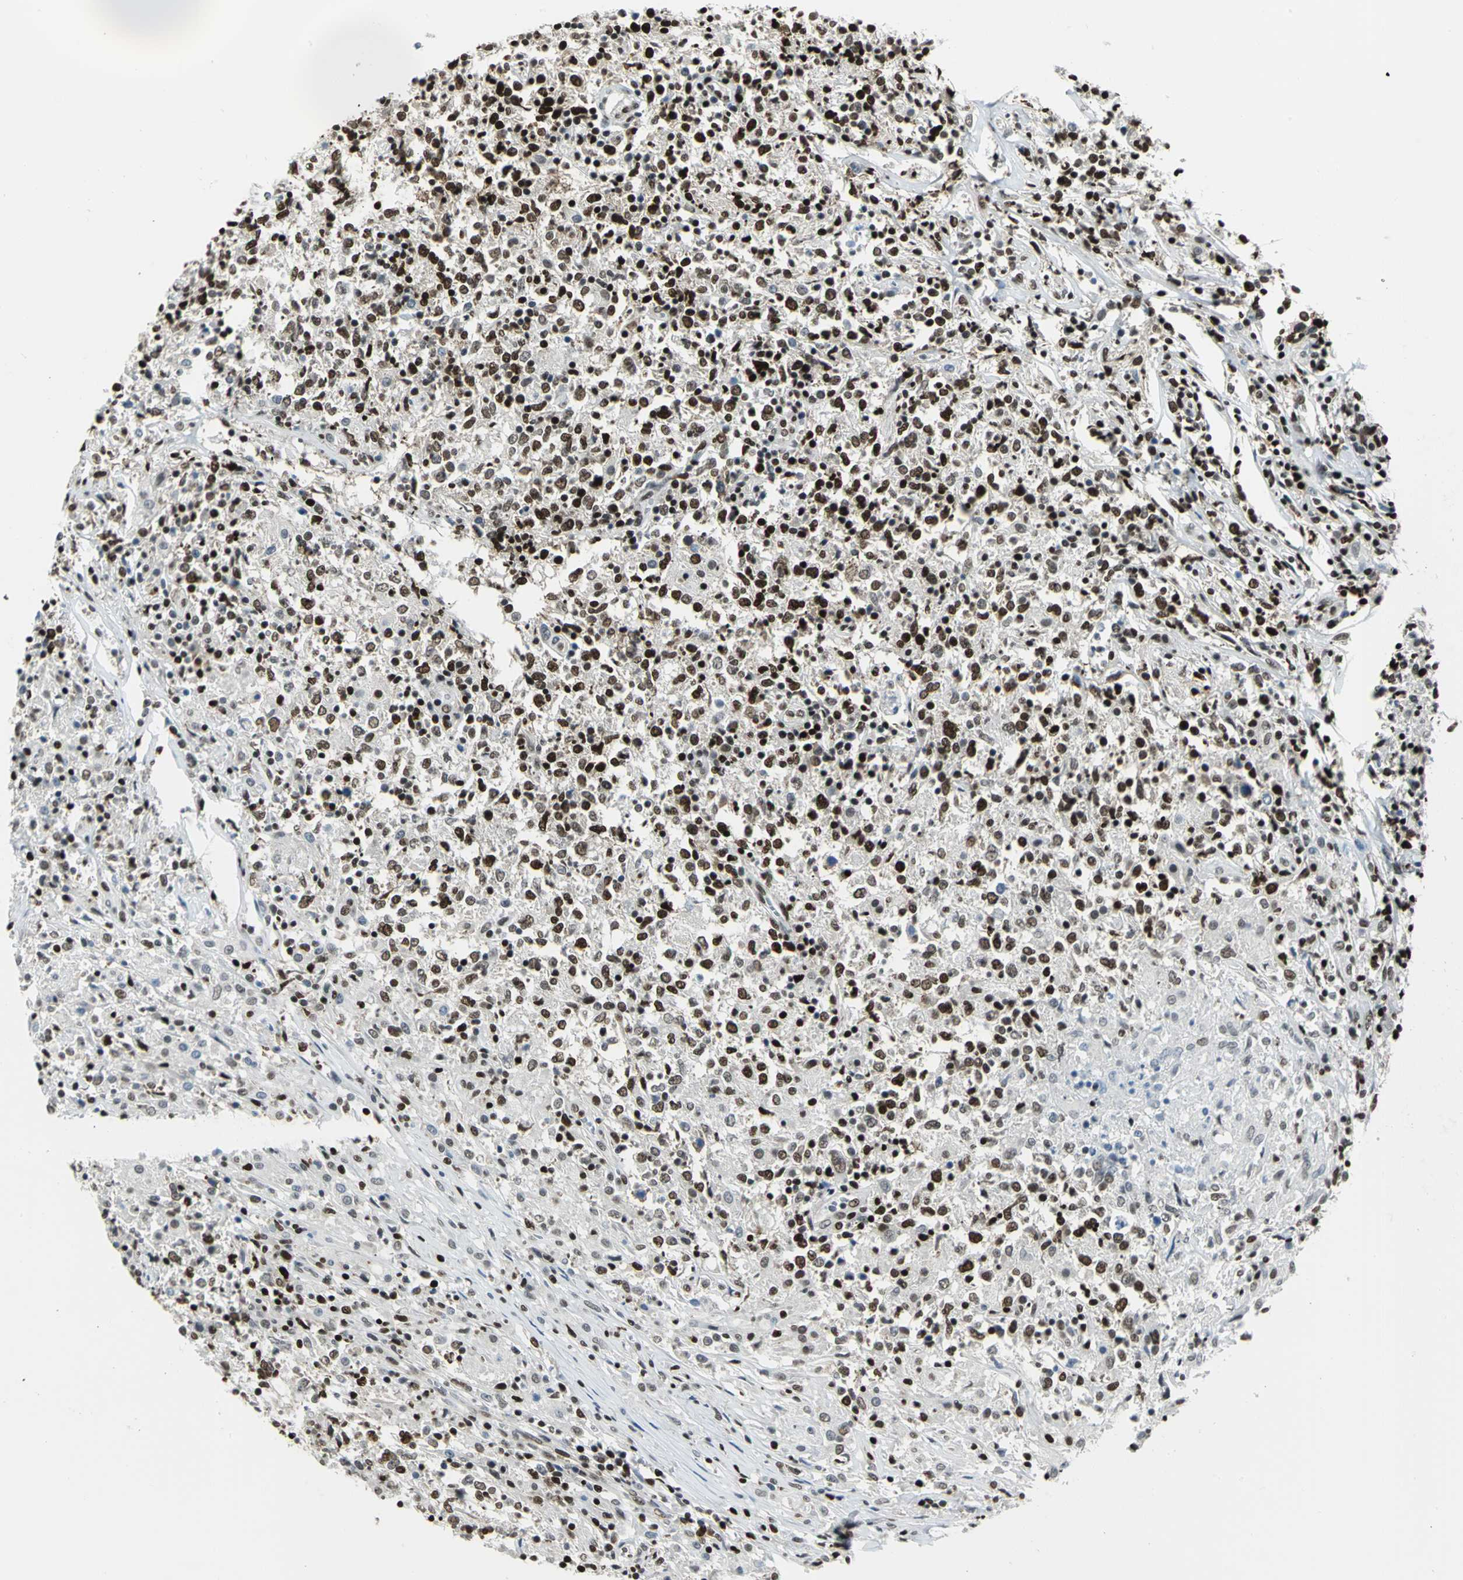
{"staining": {"intensity": "strong", "quantity": ">75%", "location": "nuclear"}, "tissue": "lymphoma", "cell_type": "Tumor cells", "image_type": "cancer", "snomed": [{"axis": "morphology", "description": "Malignant lymphoma, non-Hodgkin's type, High grade"}, {"axis": "topography", "description": "Lymph node"}], "caption": "Immunohistochemical staining of human malignant lymphoma, non-Hodgkin's type (high-grade) exhibits strong nuclear protein expression in about >75% of tumor cells. (DAB = brown stain, brightfield microscopy at high magnification).", "gene": "HNRNPD", "patient": {"sex": "female", "age": 84}}